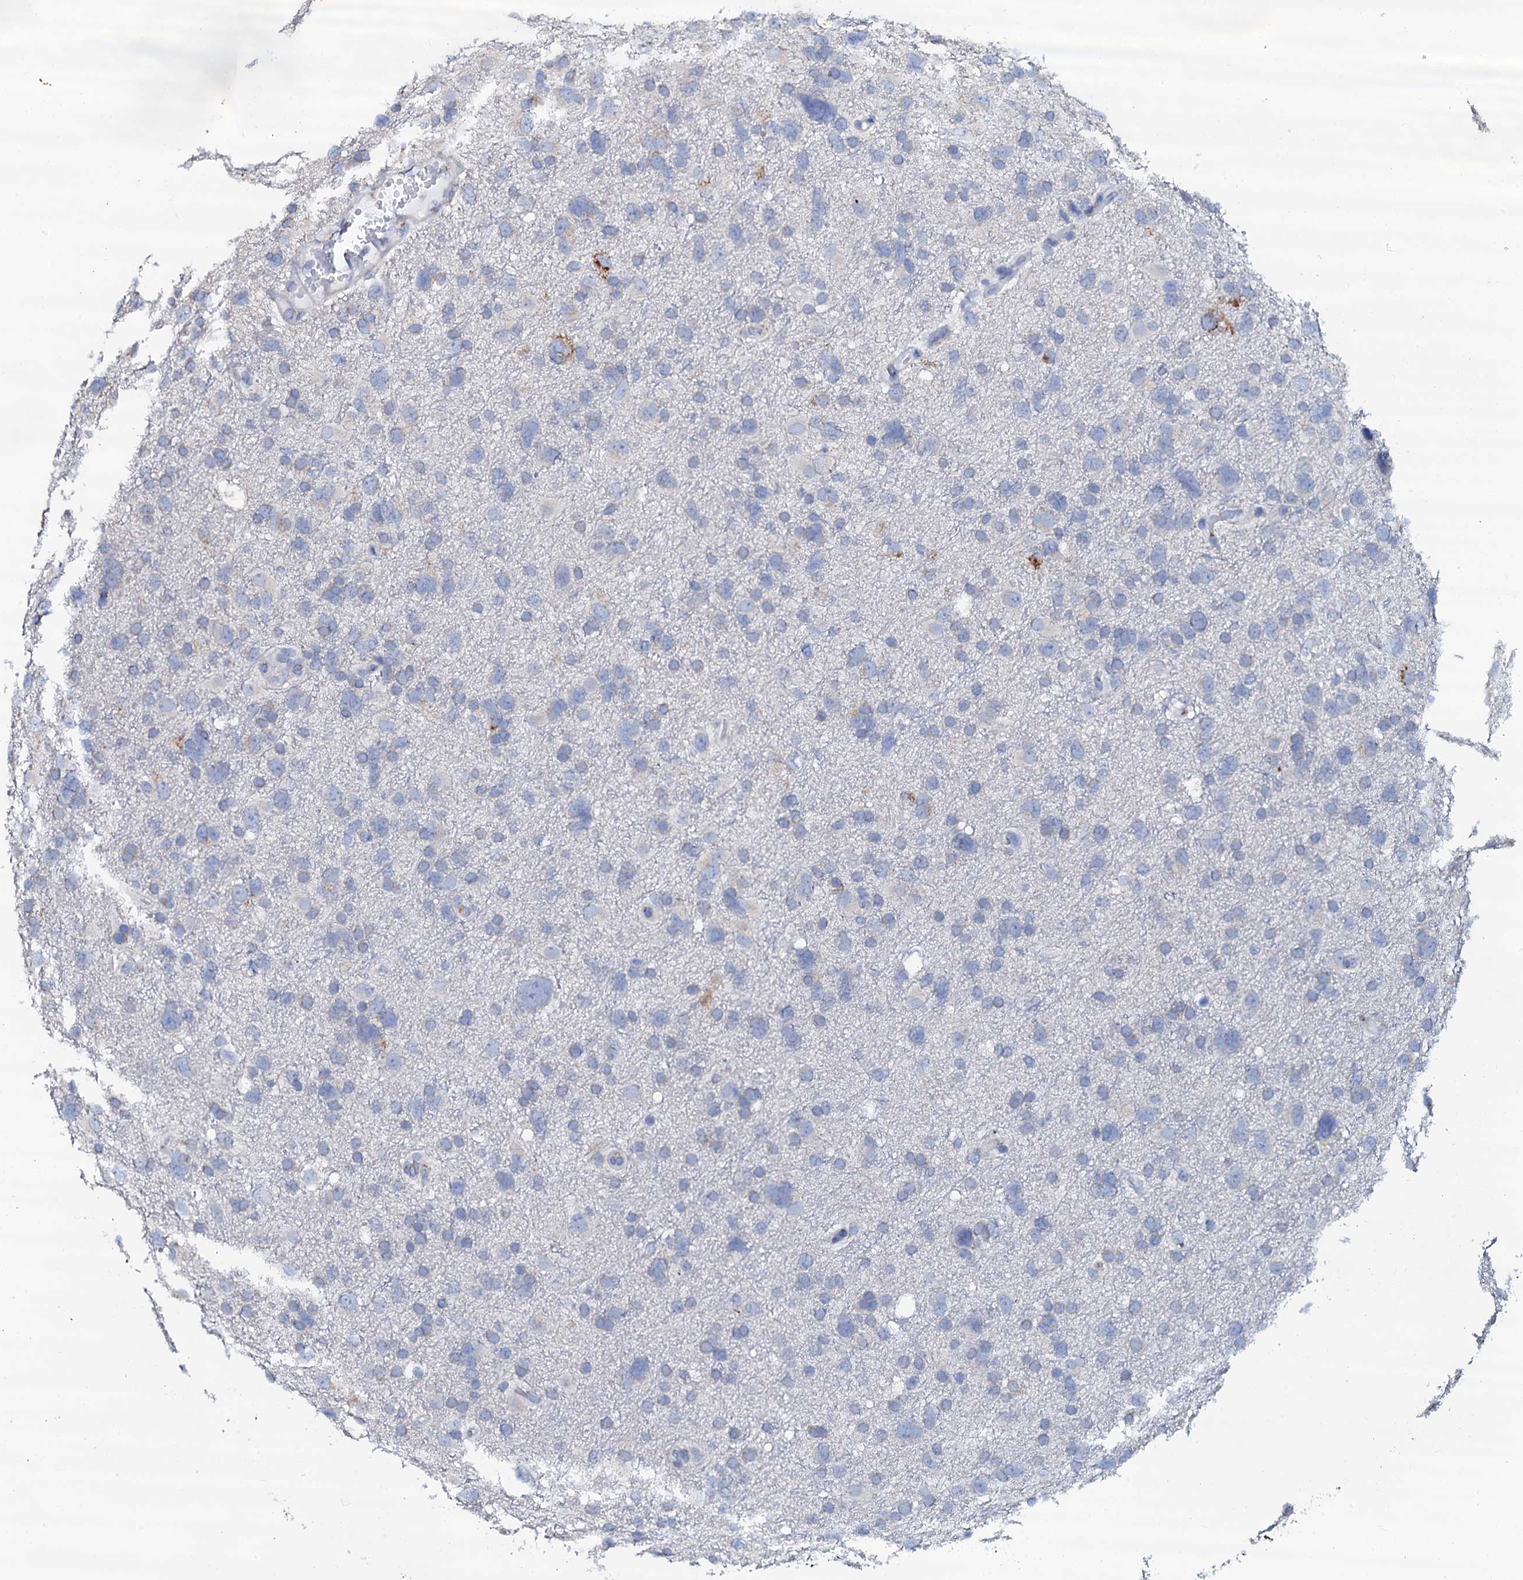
{"staining": {"intensity": "negative", "quantity": "none", "location": "none"}, "tissue": "glioma", "cell_type": "Tumor cells", "image_type": "cancer", "snomed": [{"axis": "morphology", "description": "Glioma, malignant, High grade"}, {"axis": "topography", "description": "Brain"}], "caption": "Immunohistochemistry of human malignant high-grade glioma reveals no staining in tumor cells.", "gene": "AKAP3", "patient": {"sex": "male", "age": 61}}